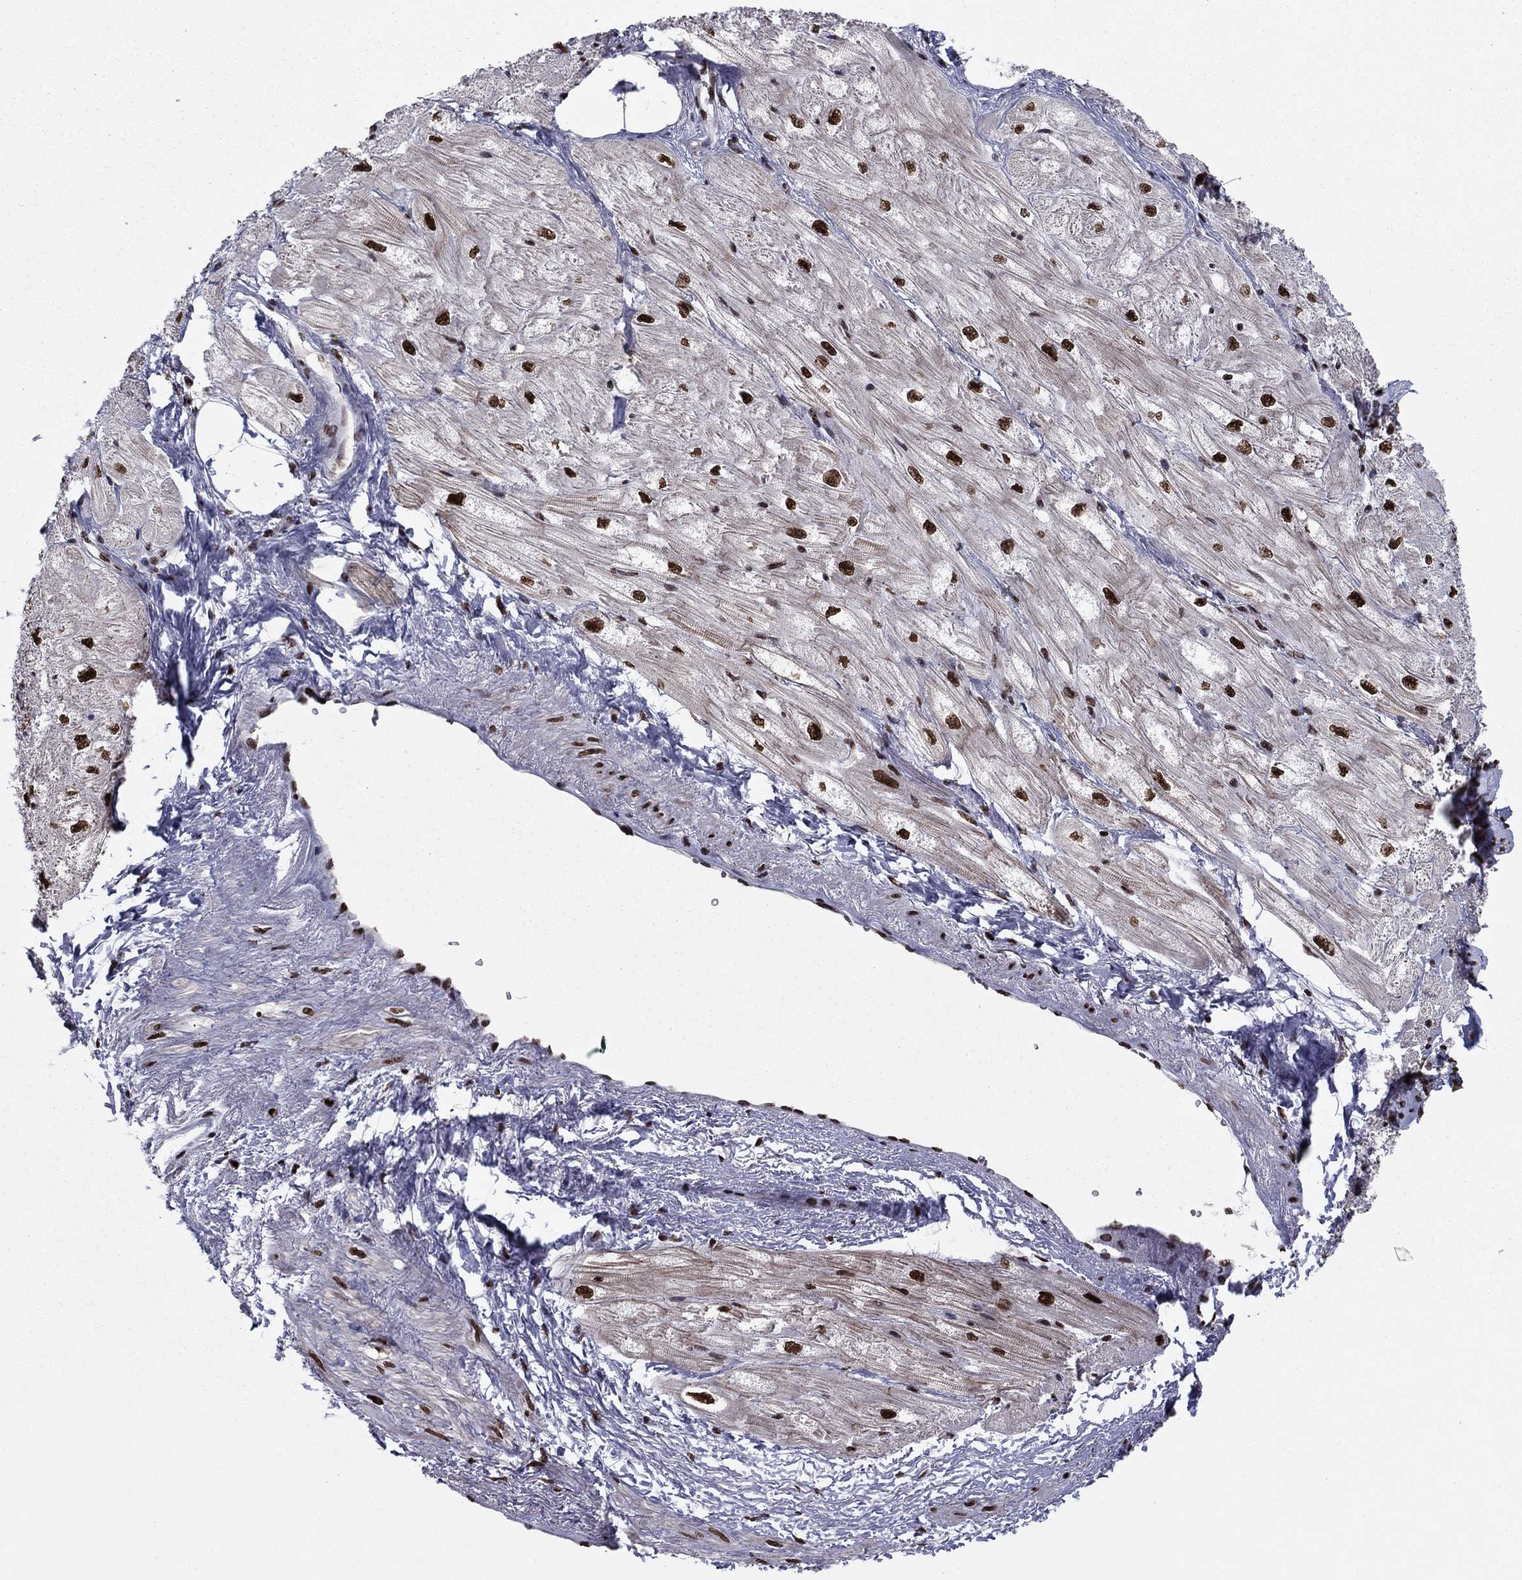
{"staining": {"intensity": "strong", "quantity": ">75%", "location": "nuclear"}, "tissue": "heart muscle", "cell_type": "Cardiomyocytes", "image_type": "normal", "snomed": [{"axis": "morphology", "description": "Normal tissue, NOS"}, {"axis": "topography", "description": "Heart"}], "caption": "High-magnification brightfield microscopy of normal heart muscle stained with DAB (3,3'-diaminobenzidine) (brown) and counterstained with hematoxylin (blue). cardiomyocytes exhibit strong nuclear staining is identified in approximately>75% of cells.", "gene": "USP54", "patient": {"sex": "male", "age": 57}}